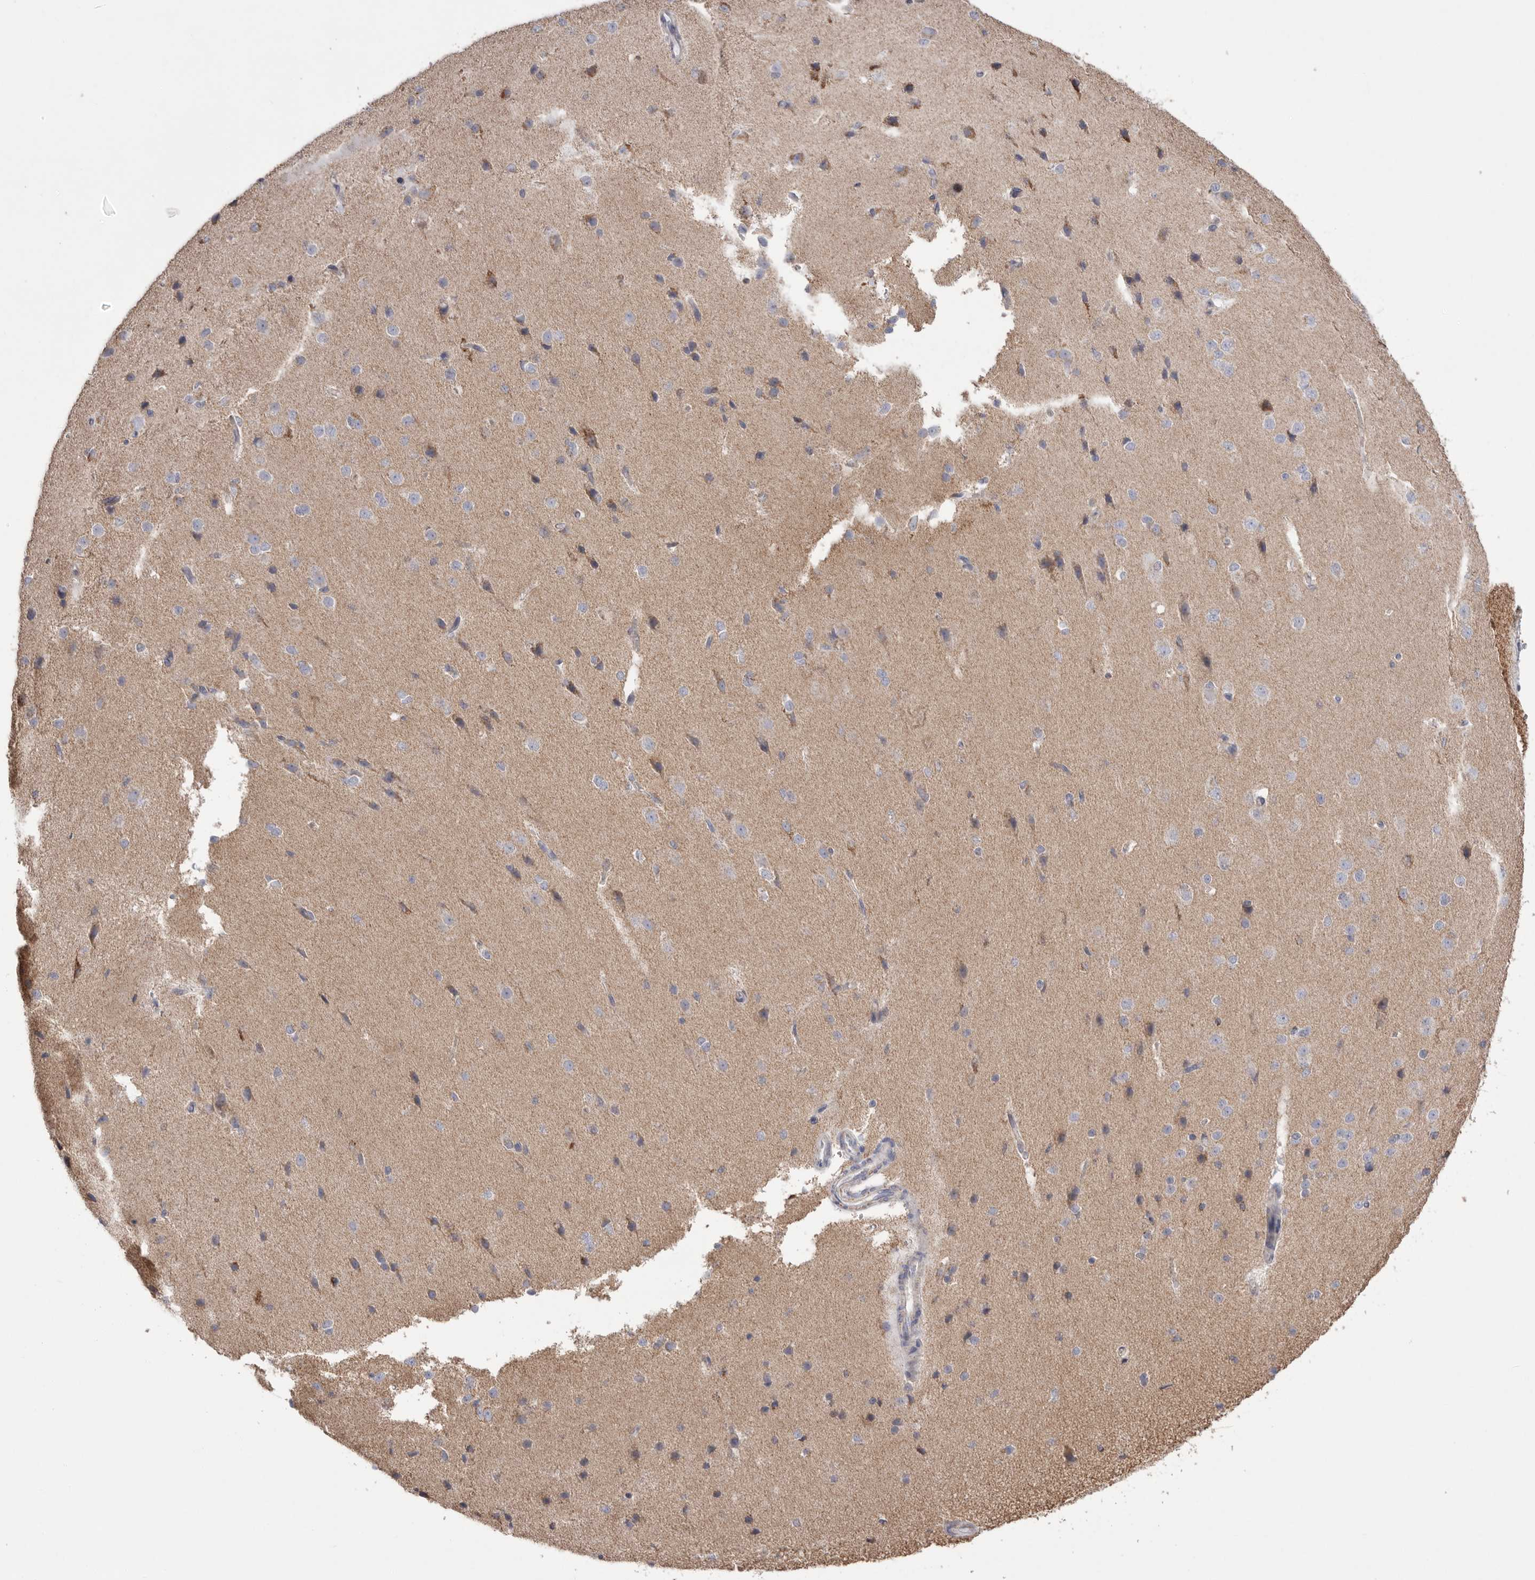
{"staining": {"intensity": "negative", "quantity": "none", "location": "none"}, "tissue": "cerebral cortex", "cell_type": "Endothelial cells", "image_type": "normal", "snomed": [{"axis": "morphology", "description": "Normal tissue, NOS"}, {"axis": "morphology", "description": "Developmental malformation"}, {"axis": "topography", "description": "Cerebral cortex"}], "caption": "IHC of unremarkable cerebral cortex displays no positivity in endothelial cells.", "gene": "VDAC3", "patient": {"sex": "female", "age": 30}}